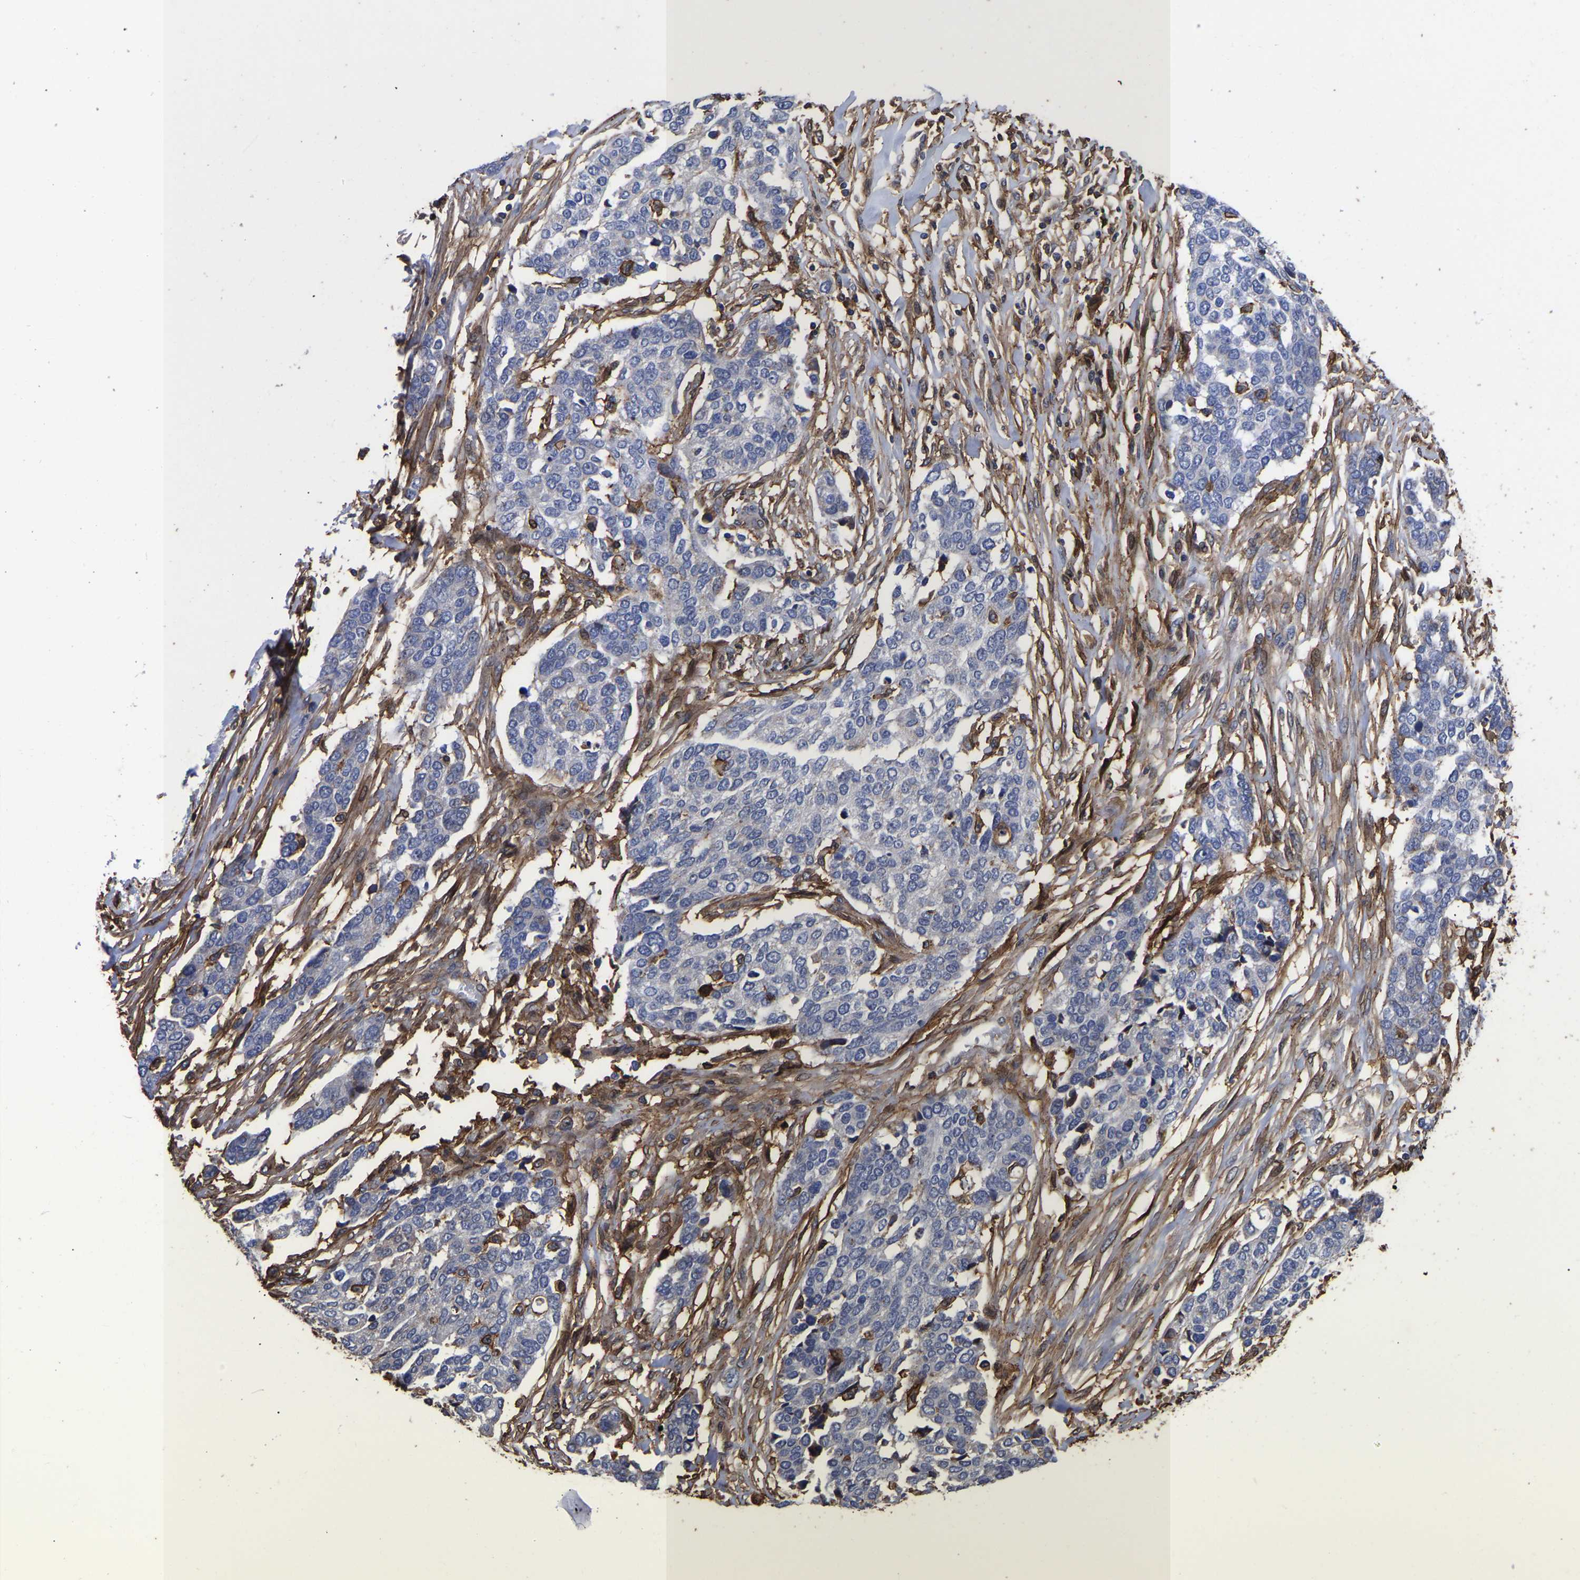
{"staining": {"intensity": "negative", "quantity": "none", "location": "none"}, "tissue": "ovarian cancer", "cell_type": "Tumor cells", "image_type": "cancer", "snomed": [{"axis": "morphology", "description": "Cystadenocarcinoma, serous, NOS"}, {"axis": "topography", "description": "Ovary"}], "caption": "Tumor cells are negative for brown protein staining in ovarian cancer (serous cystadenocarcinoma).", "gene": "LIF", "patient": {"sex": "female", "age": 44}}